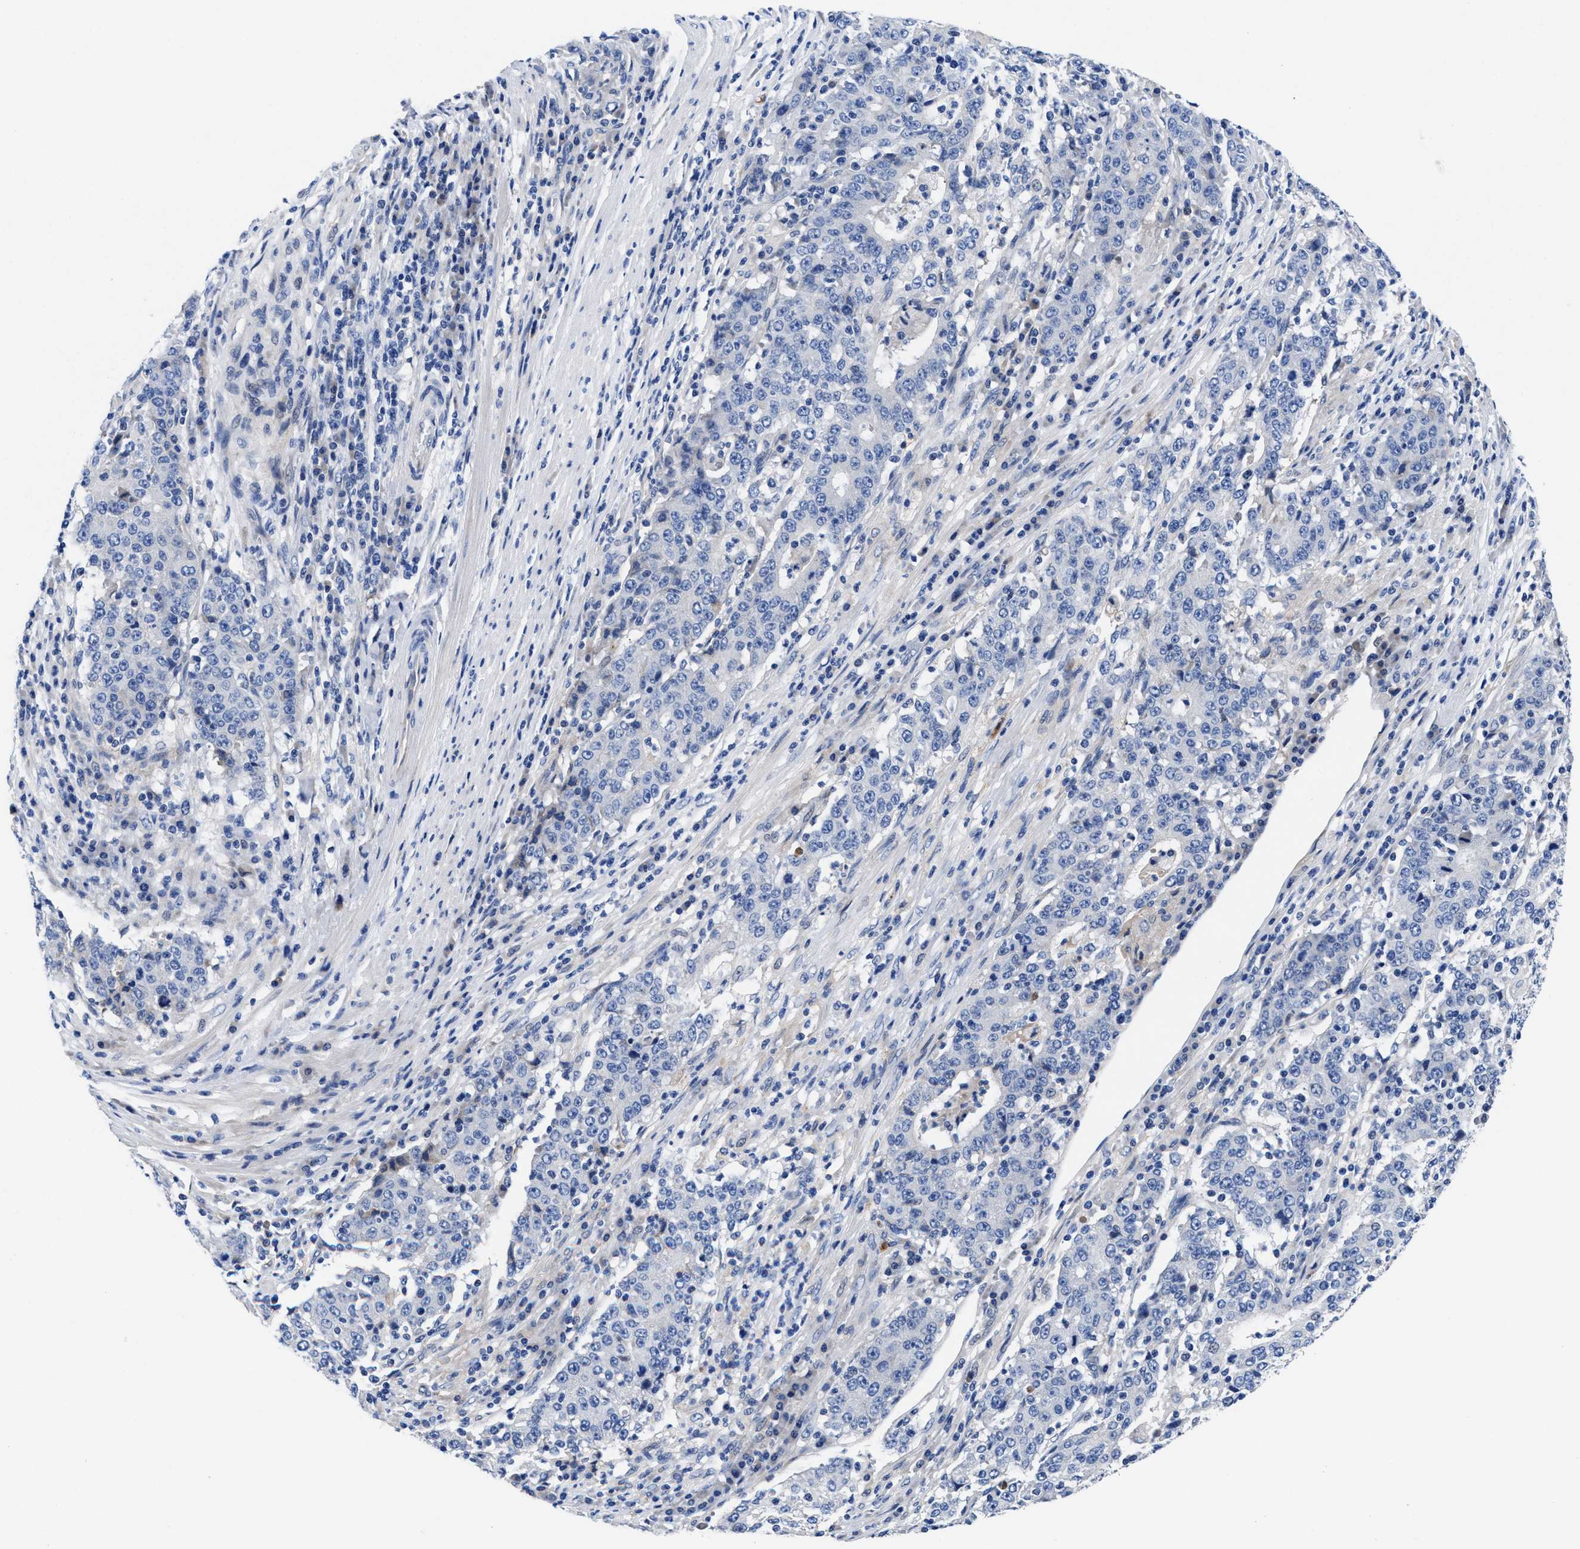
{"staining": {"intensity": "negative", "quantity": "none", "location": "none"}, "tissue": "stomach cancer", "cell_type": "Tumor cells", "image_type": "cancer", "snomed": [{"axis": "morphology", "description": "Adenocarcinoma, NOS"}, {"axis": "topography", "description": "Stomach"}], "caption": "The immunohistochemistry micrograph has no significant positivity in tumor cells of stomach cancer (adenocarcinoma) tissue.", "gene": "DHRS13", "patient": {"sex": "male", "age": 59}}